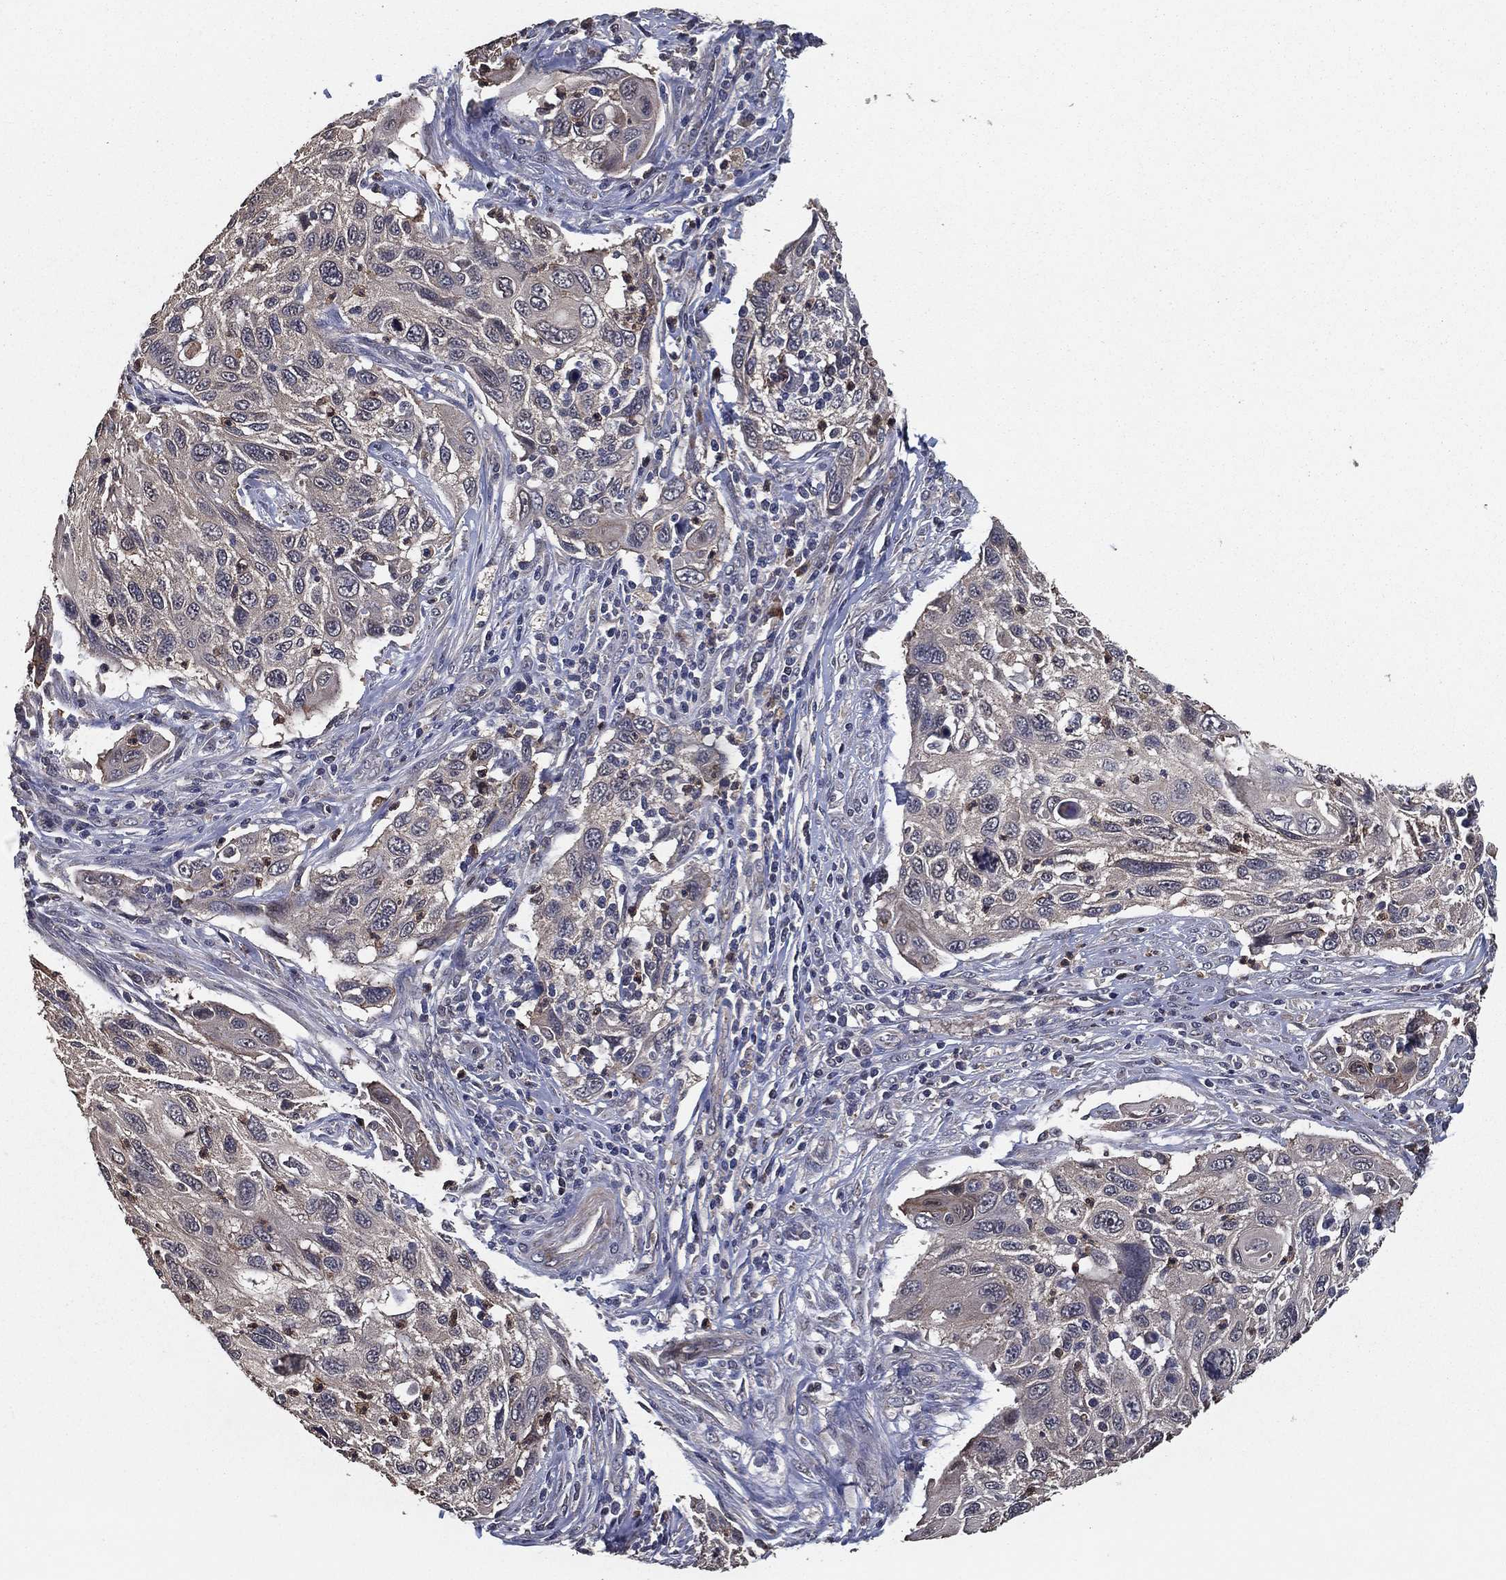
{"staining": {"intensity": "negative", "quantity": "none", "location": "none"}, "tissue": "cervical cancer", "cell_type": "Tumor cells", "image_type": "cancer", "snomed": [{"axis": "morphology", "description": "Squamous cell carcinoma, NOS"}, {"axis": "topography", "description": "Cervix"}], "caption": "An IHC photomicrograph of cervical squamous cell carcinoma is shown. There is no staining in tumor cells of cervical squamous cell carcinoma.", "gene": "PCNT", "patient": {"sex": "female", "age": 70}}